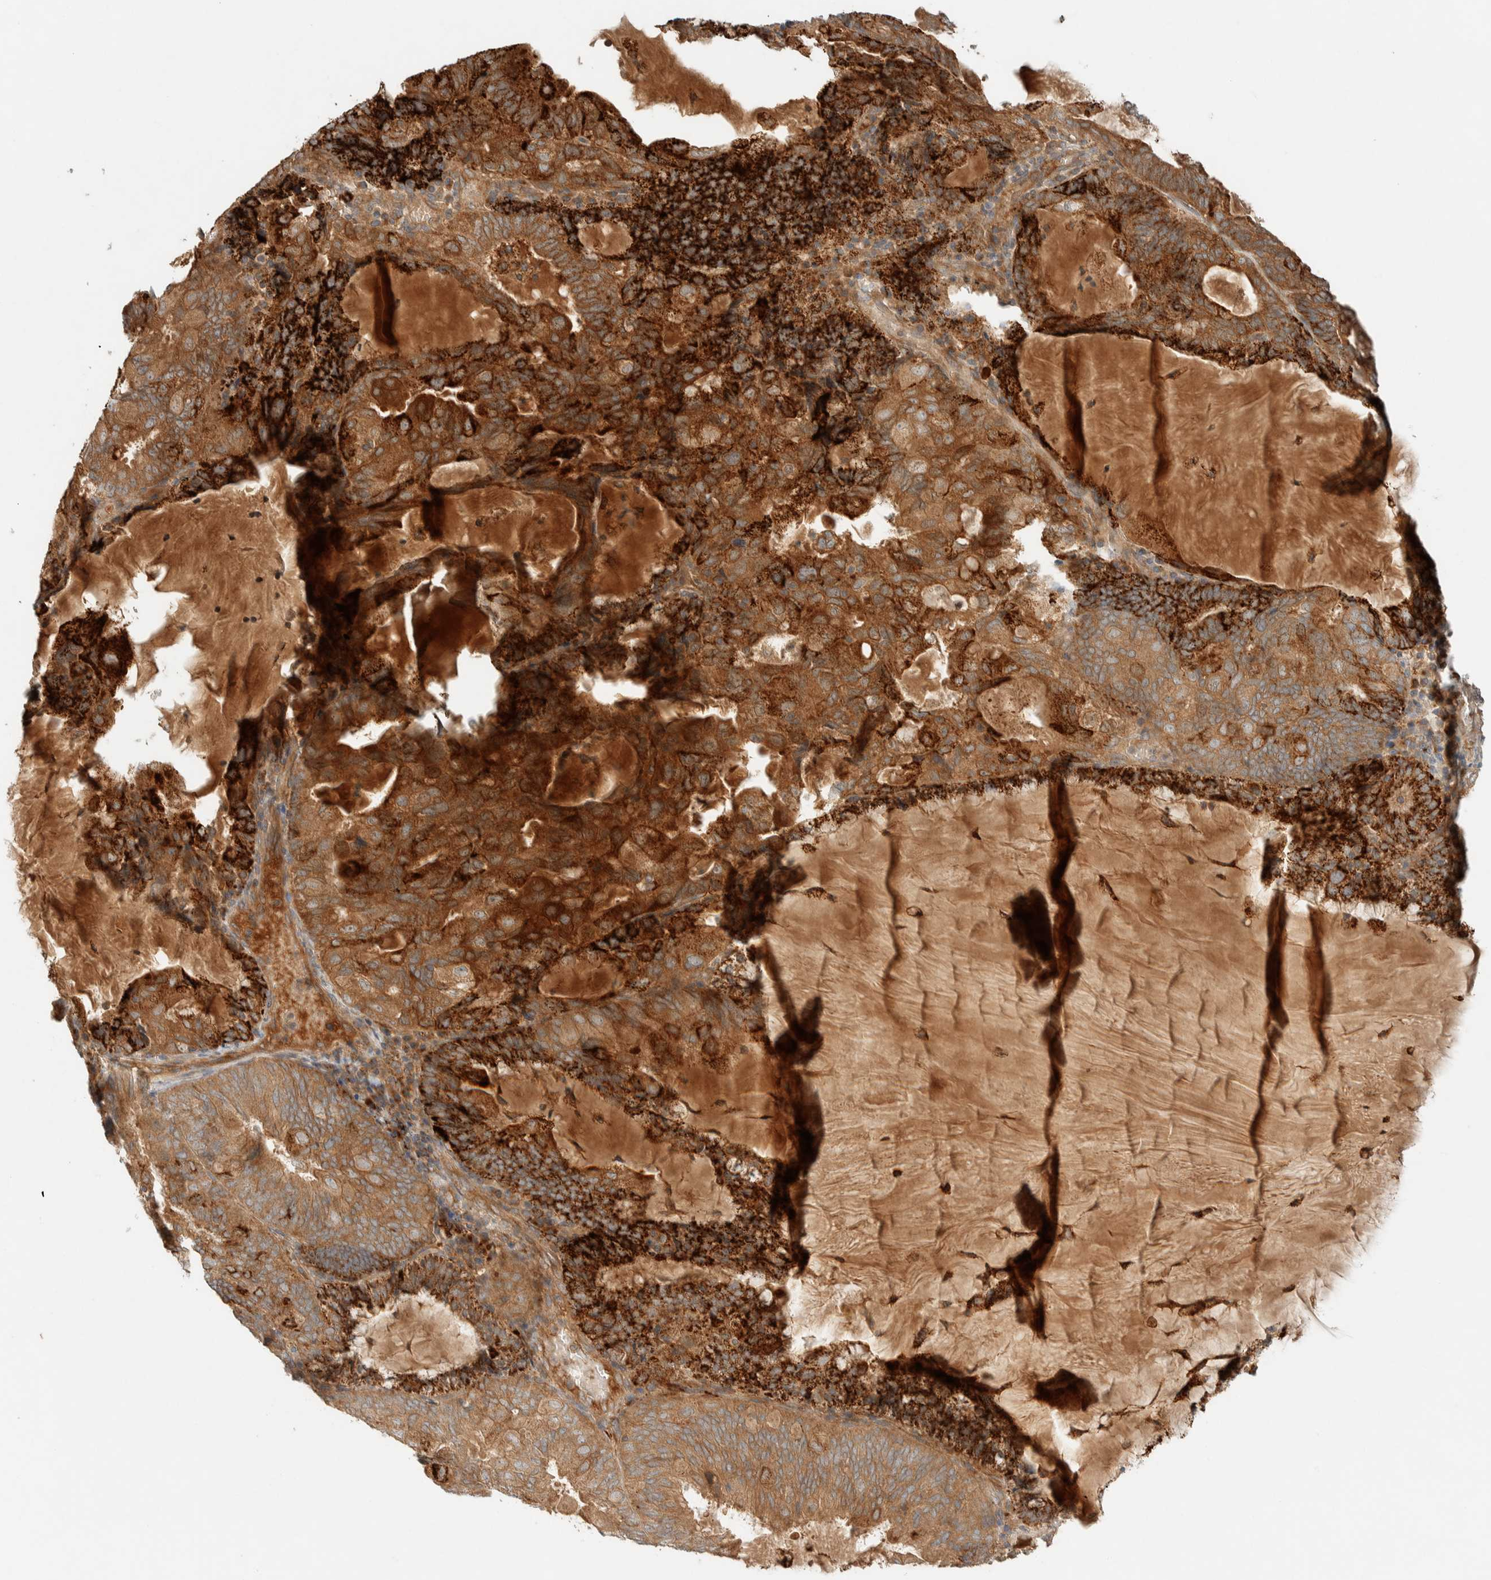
{"staining": {"intensity": "strong", "quantity": ">75%", "location": "cytoplasmic/membranous"}, "tissue": "endometrial cancer", "cell_type": "Tumor cells", "image_type": "cancer", "snomed": [{"axis": "morphology", "description": "Adenocarcinoma, NOS"}, {"axis": "topography", "description": "Endometrium"}], "caption": "Immunohistochemical staining of human endometrial cancer demonstrates strong cytoplasmic/membranous protein staining in about >75% of tumor cells. Nuclei are stained in blue.", "gene": "FAM167A", "patient": {"sex": "female", "age": 81}}